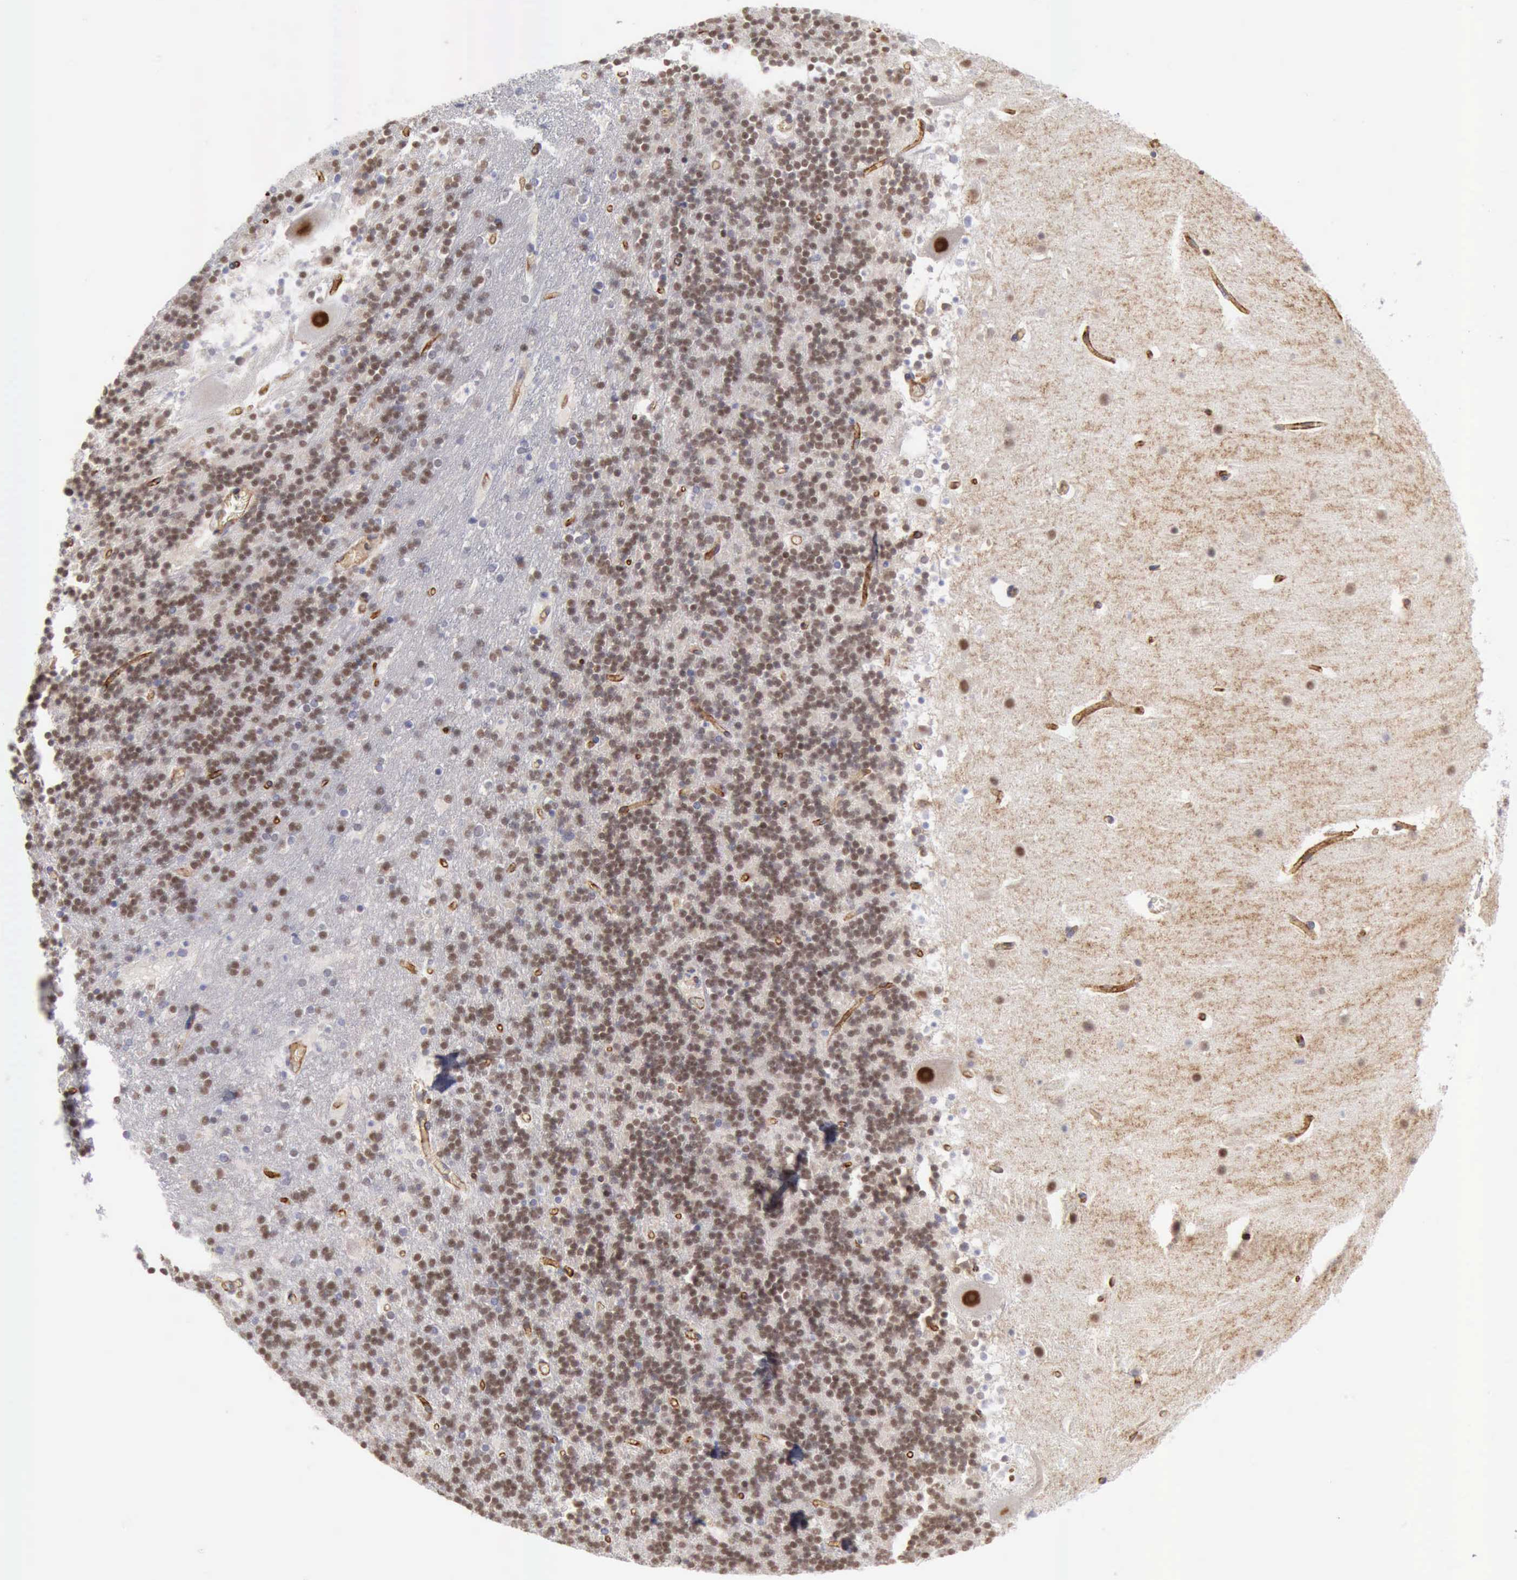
{"staining": {"intensity": "weak", "quantity": ">75%", "location": "nuclear"}, "tissue": "cerebellum", "cell_type": "Cells in granular layer", "image_type": "normal", "snomed": [{"axis": "morphology", "description": "Normal tissue, NOS"}, {"axis": "topography", "description": "Cerebellum"}], "caption": "Protein analysis of normal cerebellum displays weak nuclear expression in about >75% of cells in granular layer. Nuclei are stained in blue.", "gene": "TFRC", "patient": {"sex": "male", "age": 45}}